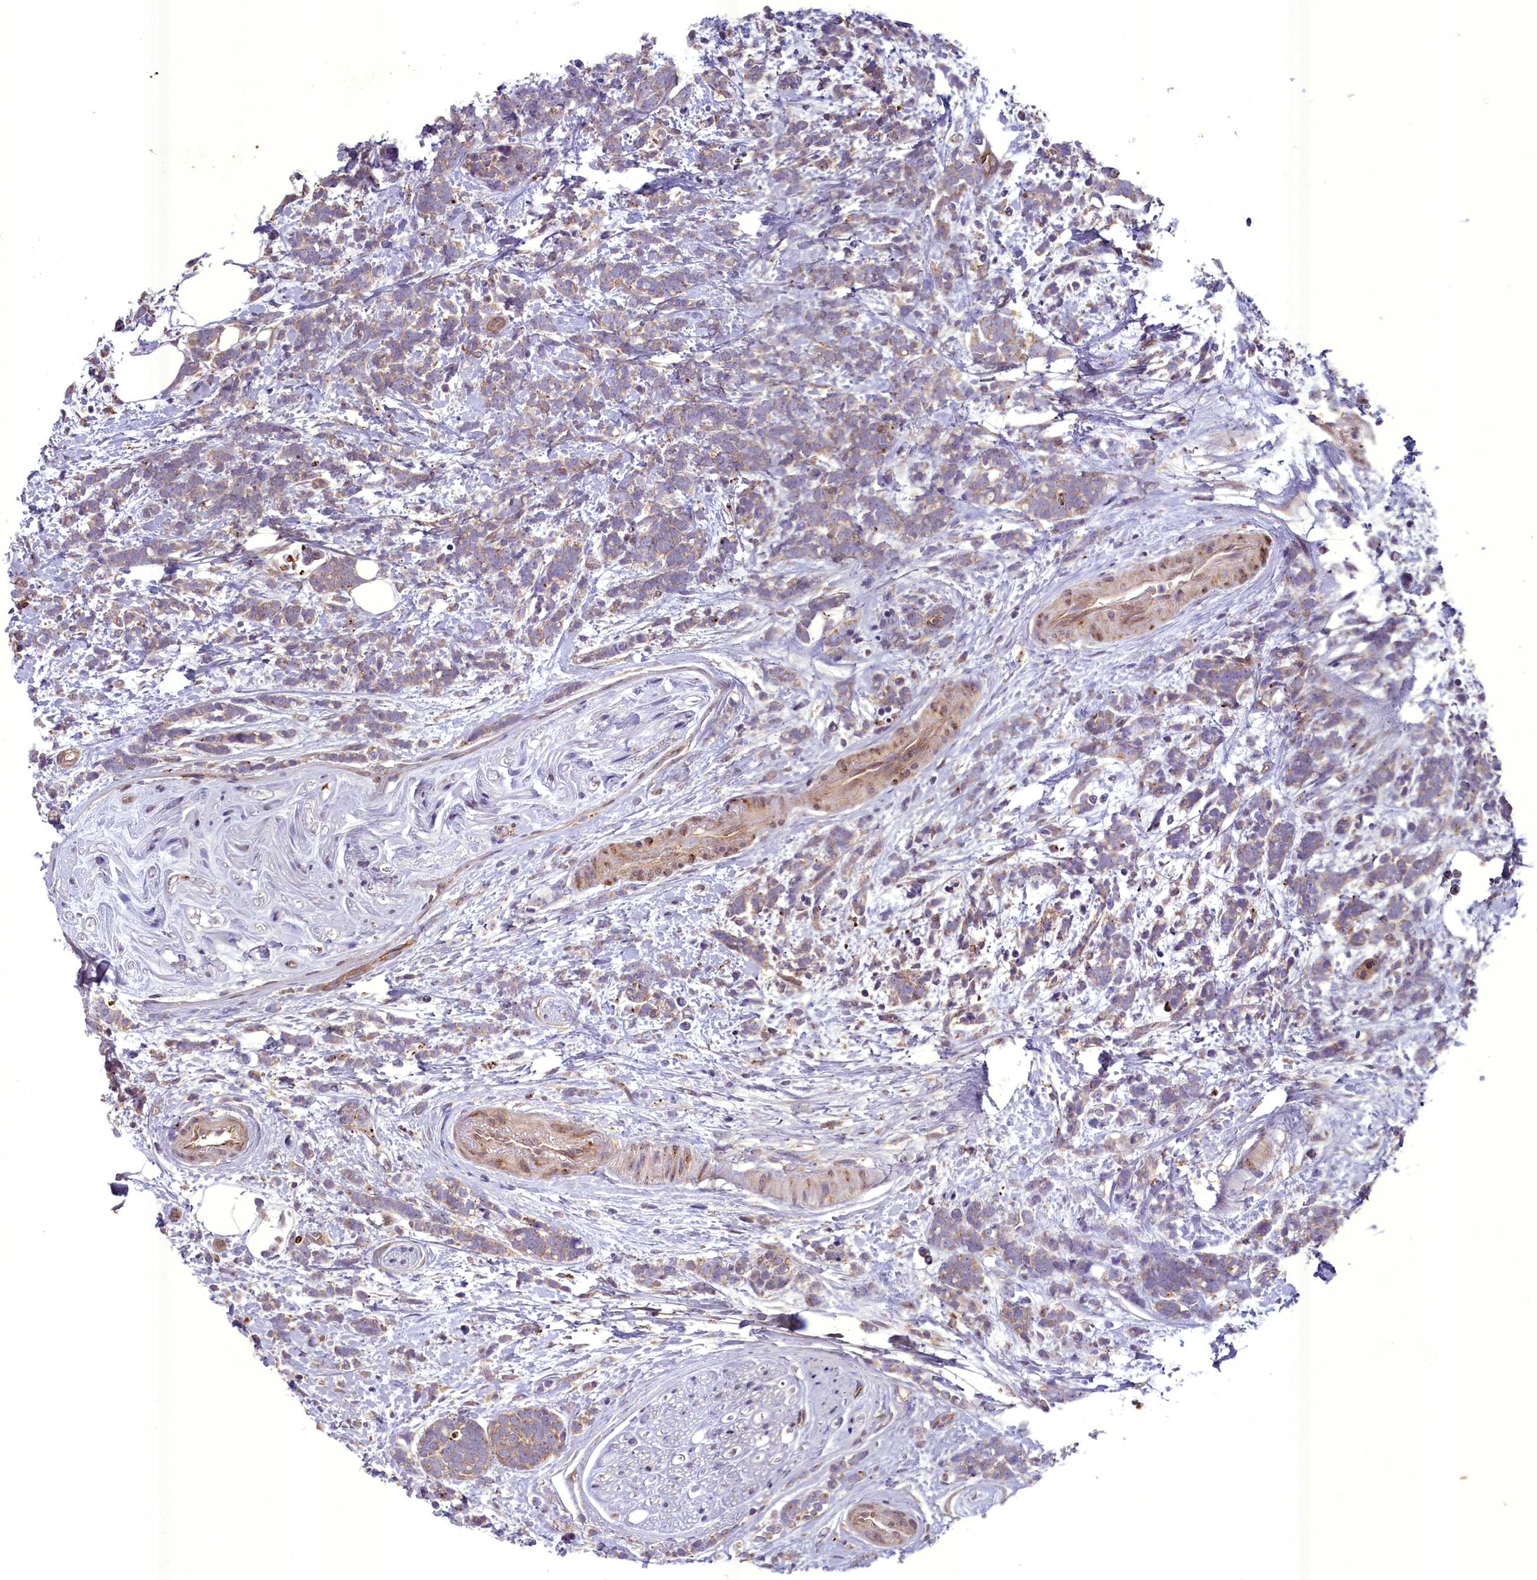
{"staining": {"intensity": "weak", "quantity": "25%-75%", "location": "cytoplasmic/membranous"}, "tissue": "breast cancer", "cell_type": "Tumor cells", "image_type": "cancer", "snomed": [{"axis": "morphology", "description": "Lobular carcinoma"}, {"axis": "topography", "description": "Breast"}], "caption": "A high-resolution histopathology image shows IHC staining of breast lobular carcinoma, which reveals weak cytoplasmic/membranous staining in approximately 25%-75% of tumor cells.", "gene": "ACAD8", "patient": {"sex": "female", "age": 58}}